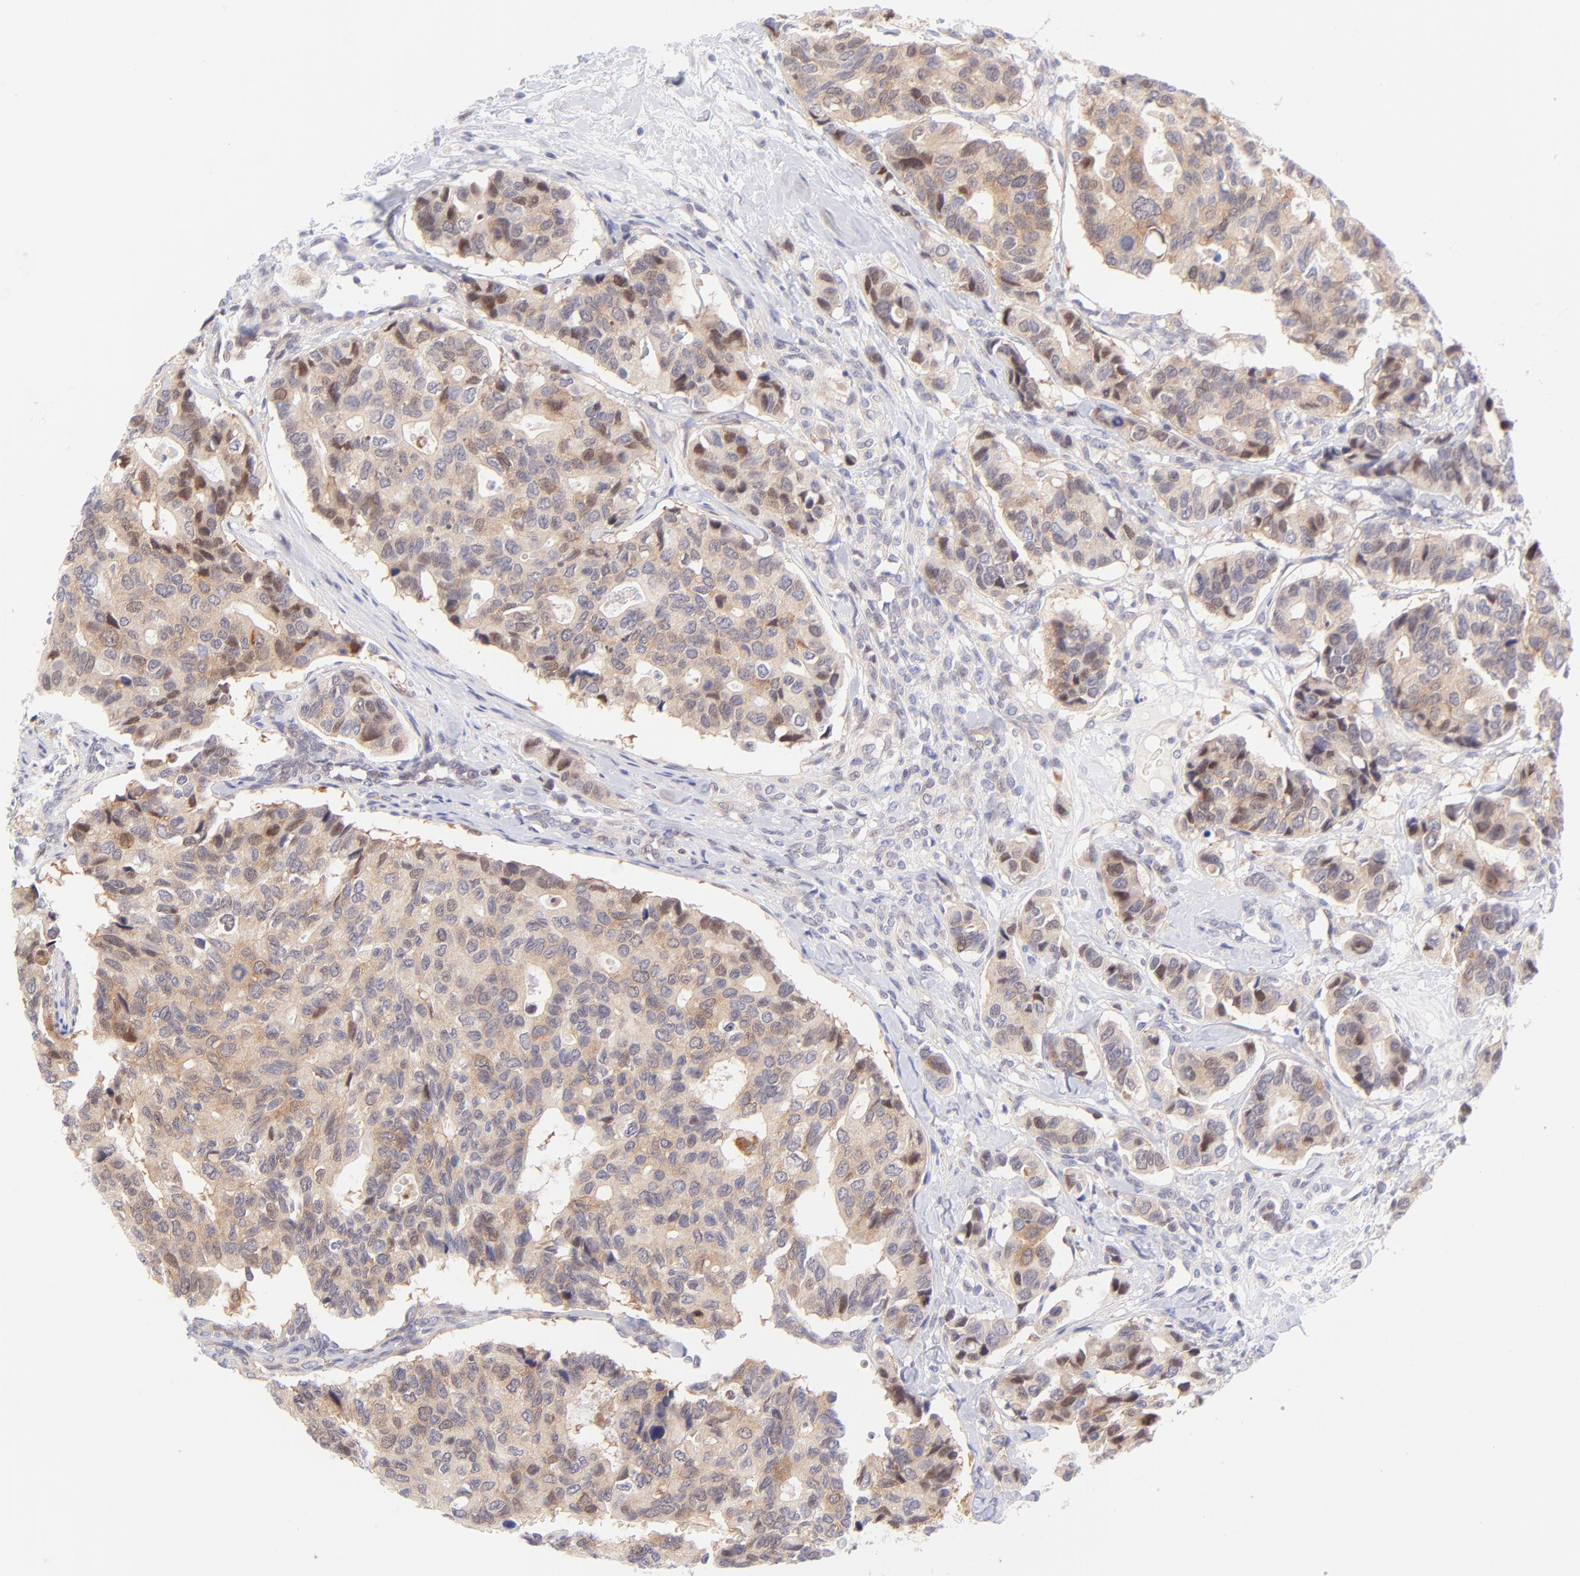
{"staining": {"intensity": "moderate", "quantity": "<25%", "location": "nuclear"}, "tissue": "breast cancer", "cell_type": "Tumor cells", "image_type": "cancer", "snomed": [{"axis": "morphology", "description": "Duct carcinoma"}, {"axis": "topography", "description": "Breast"}], "caption": "The histopathology image shows immunohistochemical staining of breast invasive ductal carcinoma. There is moderate nuclear positivity is appreciated in approximately <25% of tumor cells.", "gene": "PBDC1", "patient": {"sex": "female", "age": 69}}